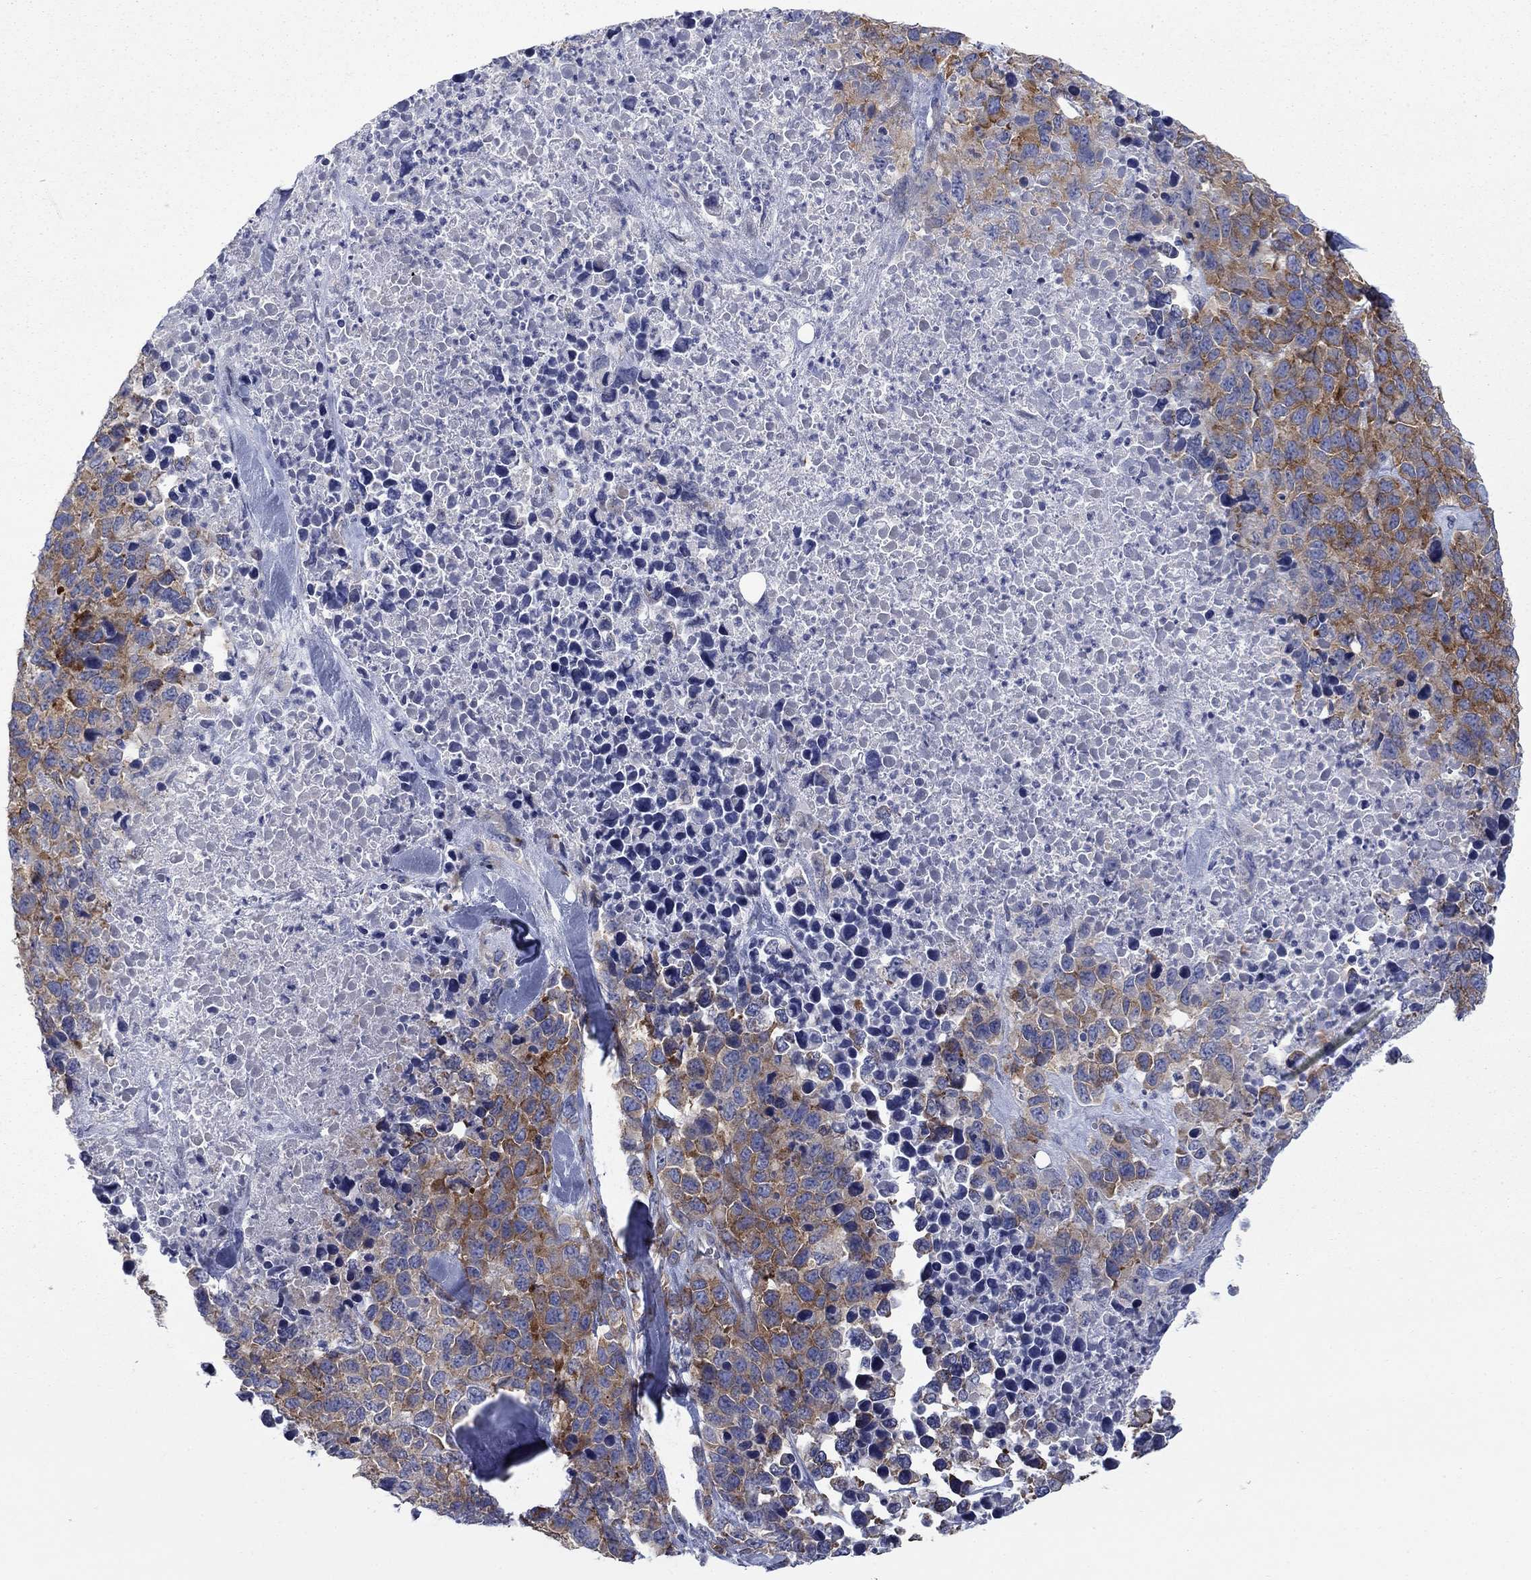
{"staining": {"intensity": "strong", "quantity": "25%-75%", "location": "cytoplasmic/membranous"}, "tissue": "melanoma", "cell_type": "Tumor cells", "image_type": "cancer", "snomed": [{"axis": "morphology", "description": "Malignant melanoma, Metastatic site"}, {"axis": "topography", "description": "Skin"}], "caption": "Strong cytoplasmic/membranous staining is appreciated in about 25%-75% of tumor cells in melanoma.", "gene": "FXR1", "patient": {"sex": "male", "age": 84}}